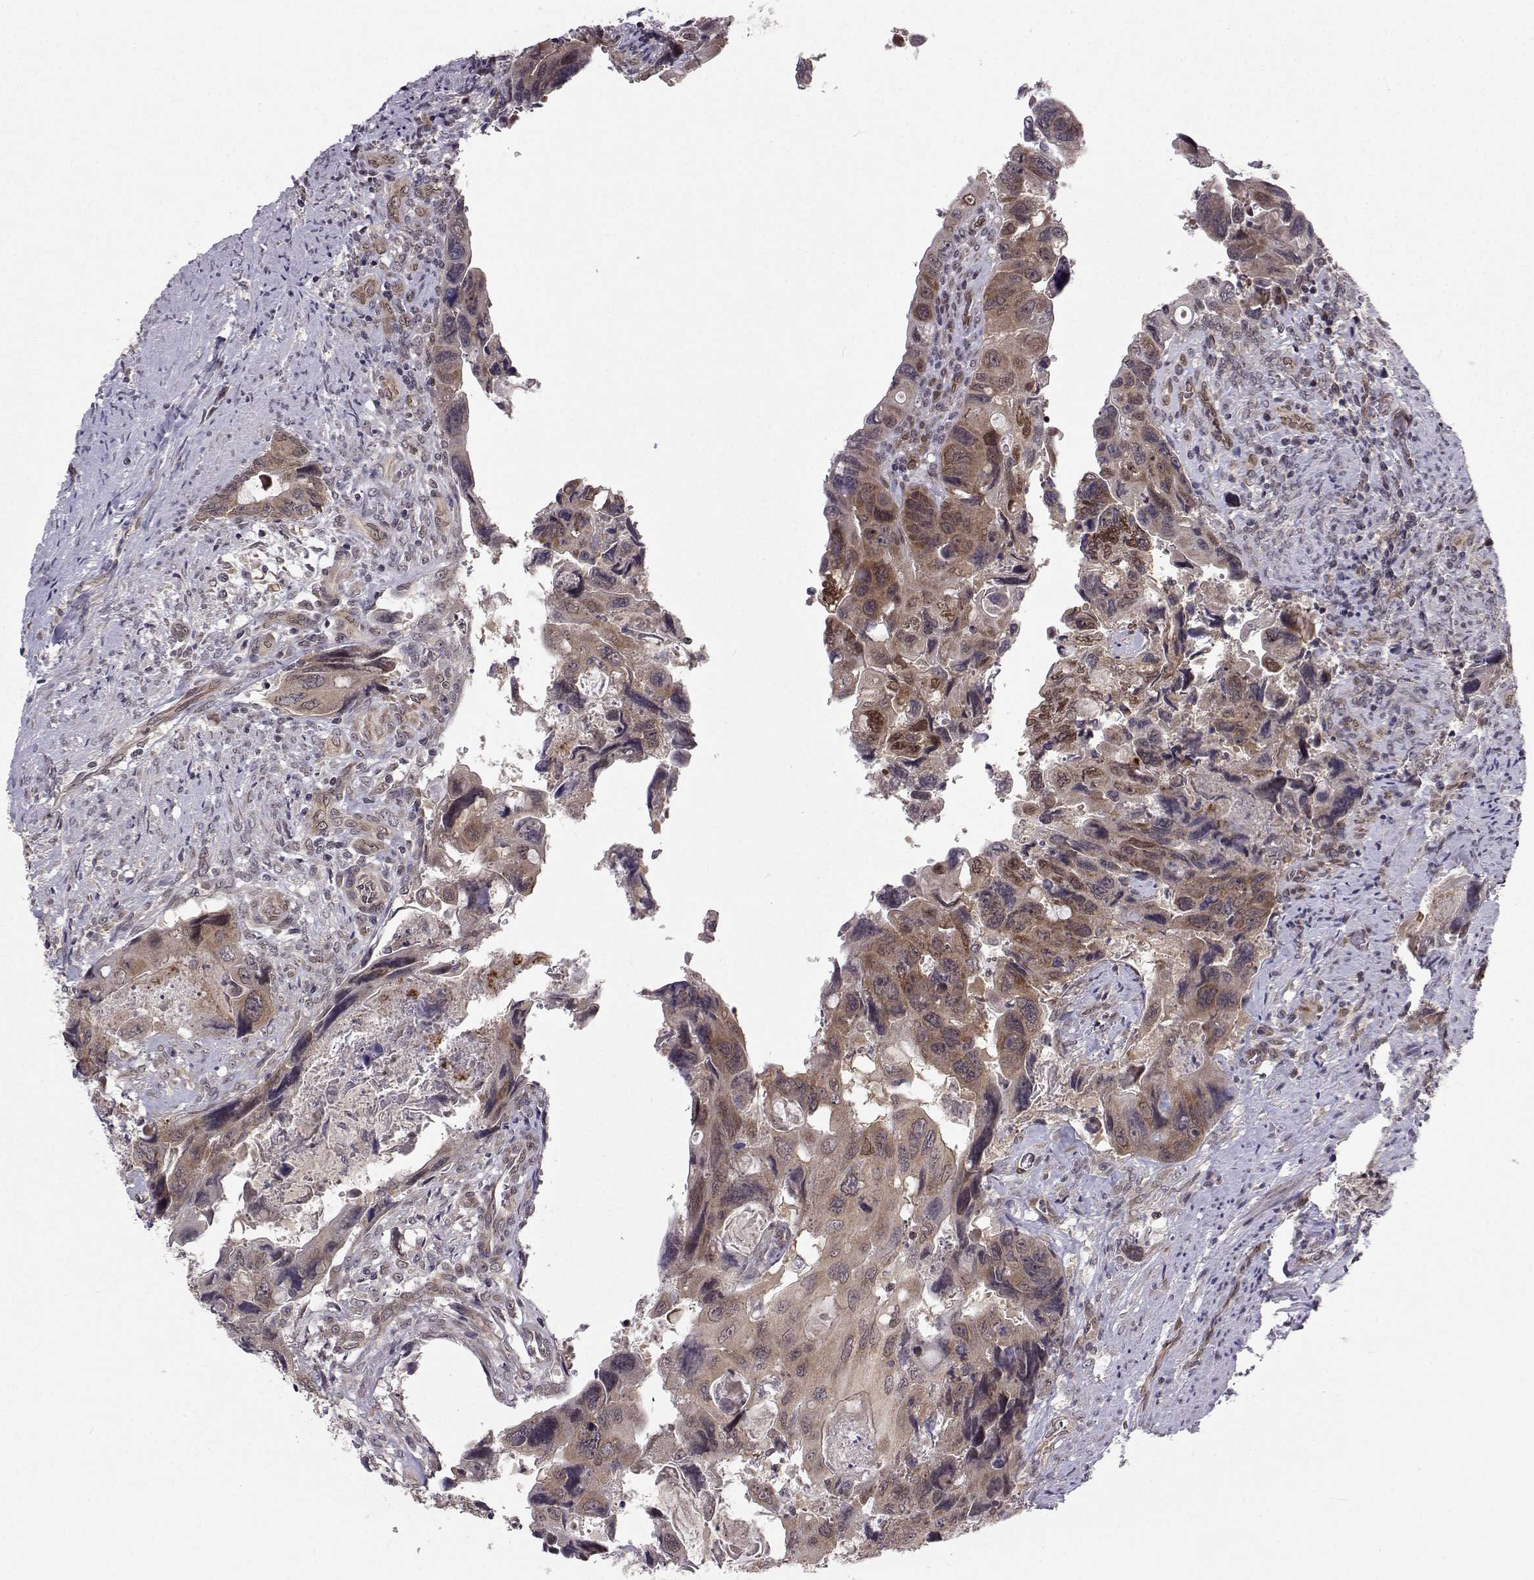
{"staining": {"intensity": "moderate", "quantity": ">75%", "location": "cytoplasmic/membranous"}, "tissue": "colorectal cancer", "cell_type": "Tumor cells", "image_type": "cancer", "snomed": [{"axis": "morphology", "description": "Adenocarcinoma, NOS"}, {"axis": "topography", "description": "Rectum"}], "caption": "Moderate cytoplasmic/membranous positivity is present in approximately >75% of tumor cells in colorectal cancer. The protein is shown in brown color, while the nuclei are stained blue.", "gene": "PKN2", "patient": {"sex": "male", "age": 62}}